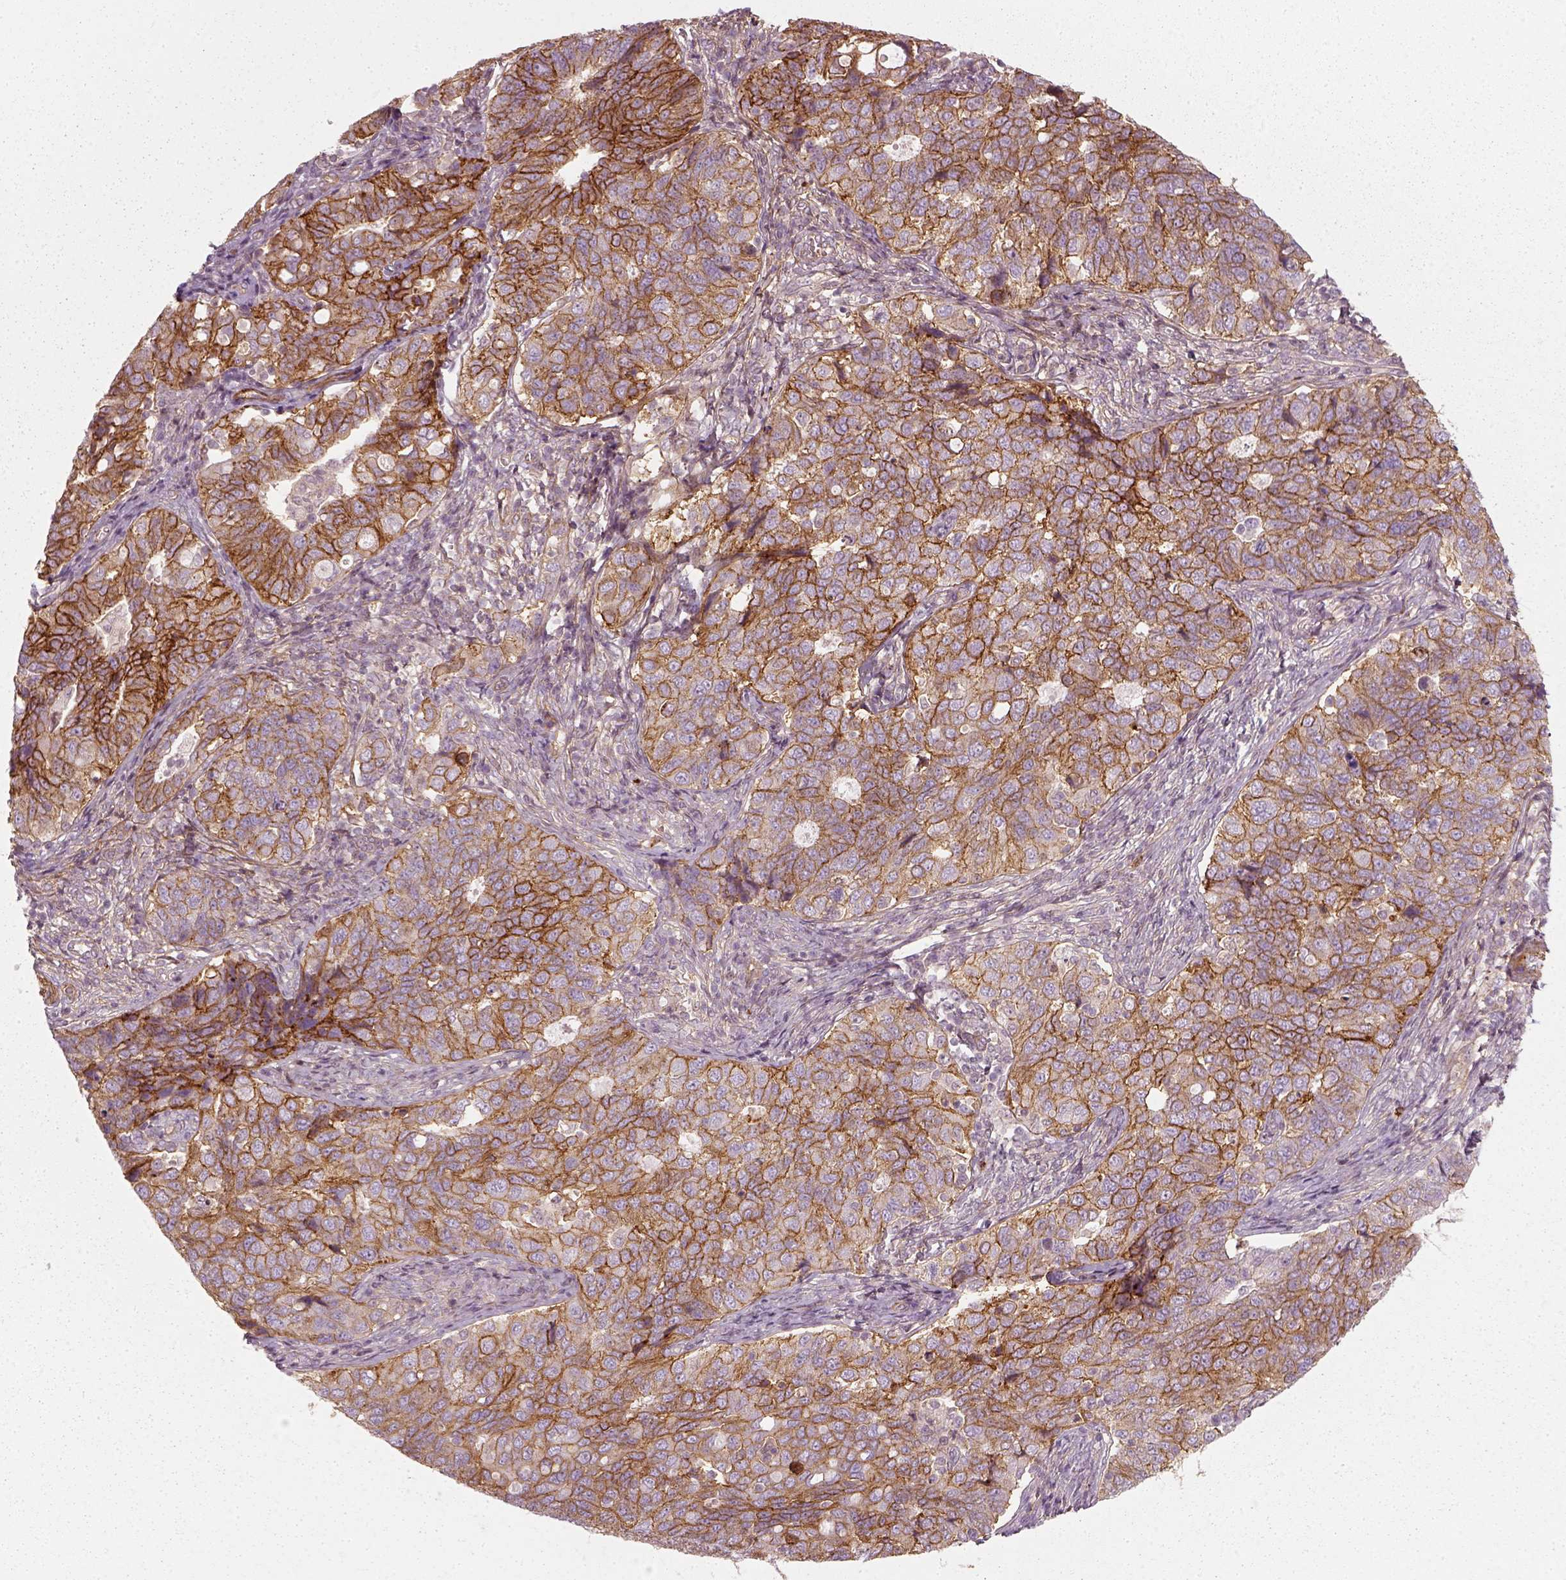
{"staining": {"intensity": "moderate", "quantity": ">75%", "location": "cytoplasmic/membranous"}, "tissue": "endometrial cancer", "cell_type": "Tumor cells", "image_type": "cancer", "snomed": [{"axis": "morphology", "description": "Adenocarcinoma, NOS"}, {"axis": "topography", "description": "Endometrium"}], "caption": "Protein expression analysis of human endometrial adenocarcinoma reveals moderate cytoplasmic/membranous positivity in approximately >75% of tumor cells.", "gene": "NPTN", "patient": {"sex": "female", "age": 43}}